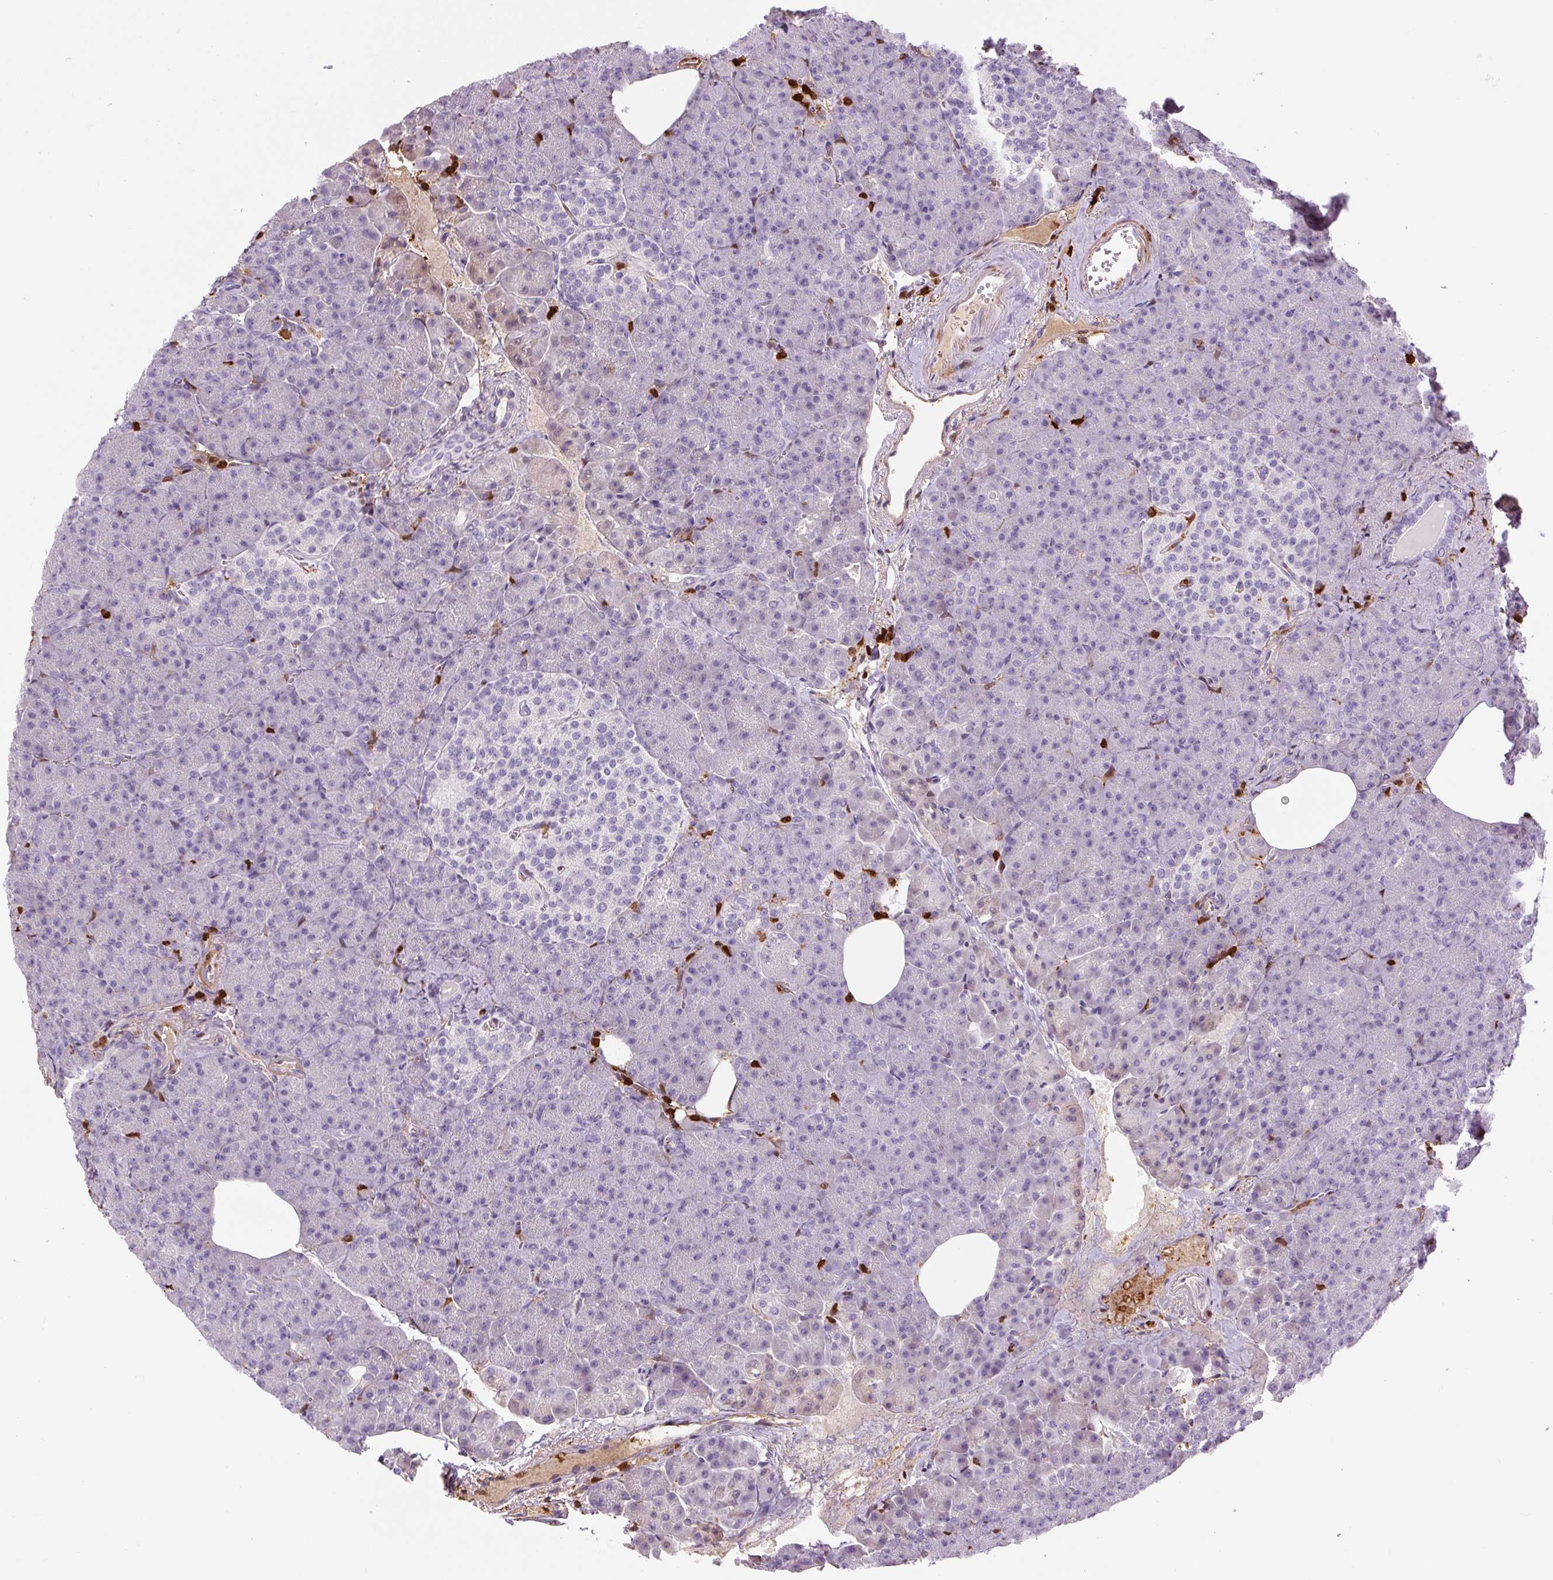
{"staining": {"intensity": "negative", "quantity": "none", "location": "none"}, "tissue": "pancreas", "cell_type": "Exocrine glandular cells", "image_type": "normal", "snomed": [{"axis": "morphology", "description": "Normal tissue, NOS"}, {"axis": "topography", "description": "Pancreas"}], "caption": "Immunohistochemistry micrograph of unremarkable pancreas: pancreas stained with DAB demonstrates no significant protein positivity in exocrine glandular cells. (Stains: DAB immunohistochemistry (IHC) with hematoxylin counter stain, Microscopy: brightfield microscopy at high magnification).", "gene": "S100A4", "patient": {"sex": "female", "age": 74}}